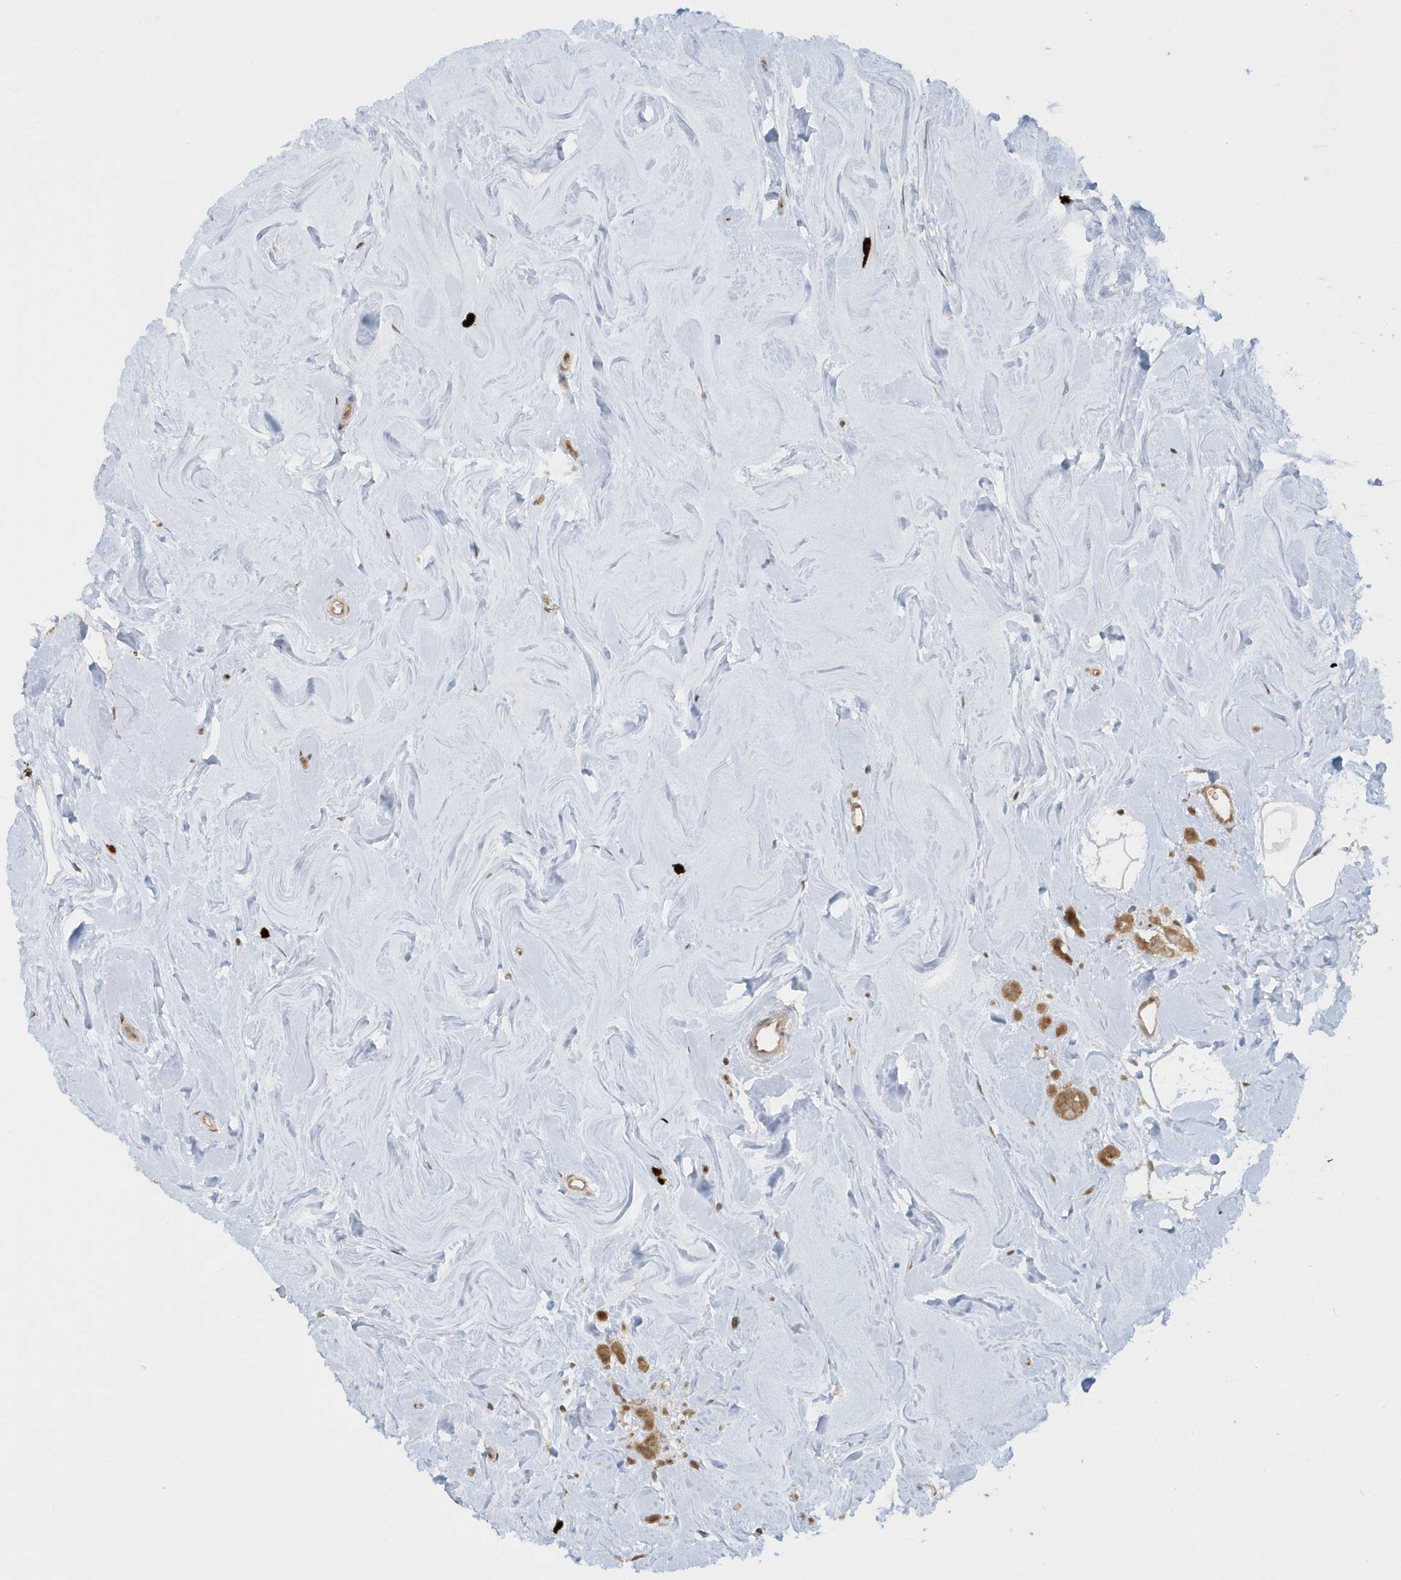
{"staining": {"intensity": "moderate", "quantity": ">75%", "location": "cytoplasmic/membranous,nuclear"}, "tissue": "breast cancer", "cell_type": "Tumor cells", "image_type": "cancer", "snomed": [{"axis": "morphology", "description": "Lobular carcinoma"}, {"axis": "topography", "description": "Breast"}], "caption": "Tumor cells show medium levels of moderate cytoplasmic/membranous and nuclear expression in approximately >75% of cells in breast lobular carcinoma.", "gene": "PPP1R7", "patient": {"sex": "female", "age": 47}}